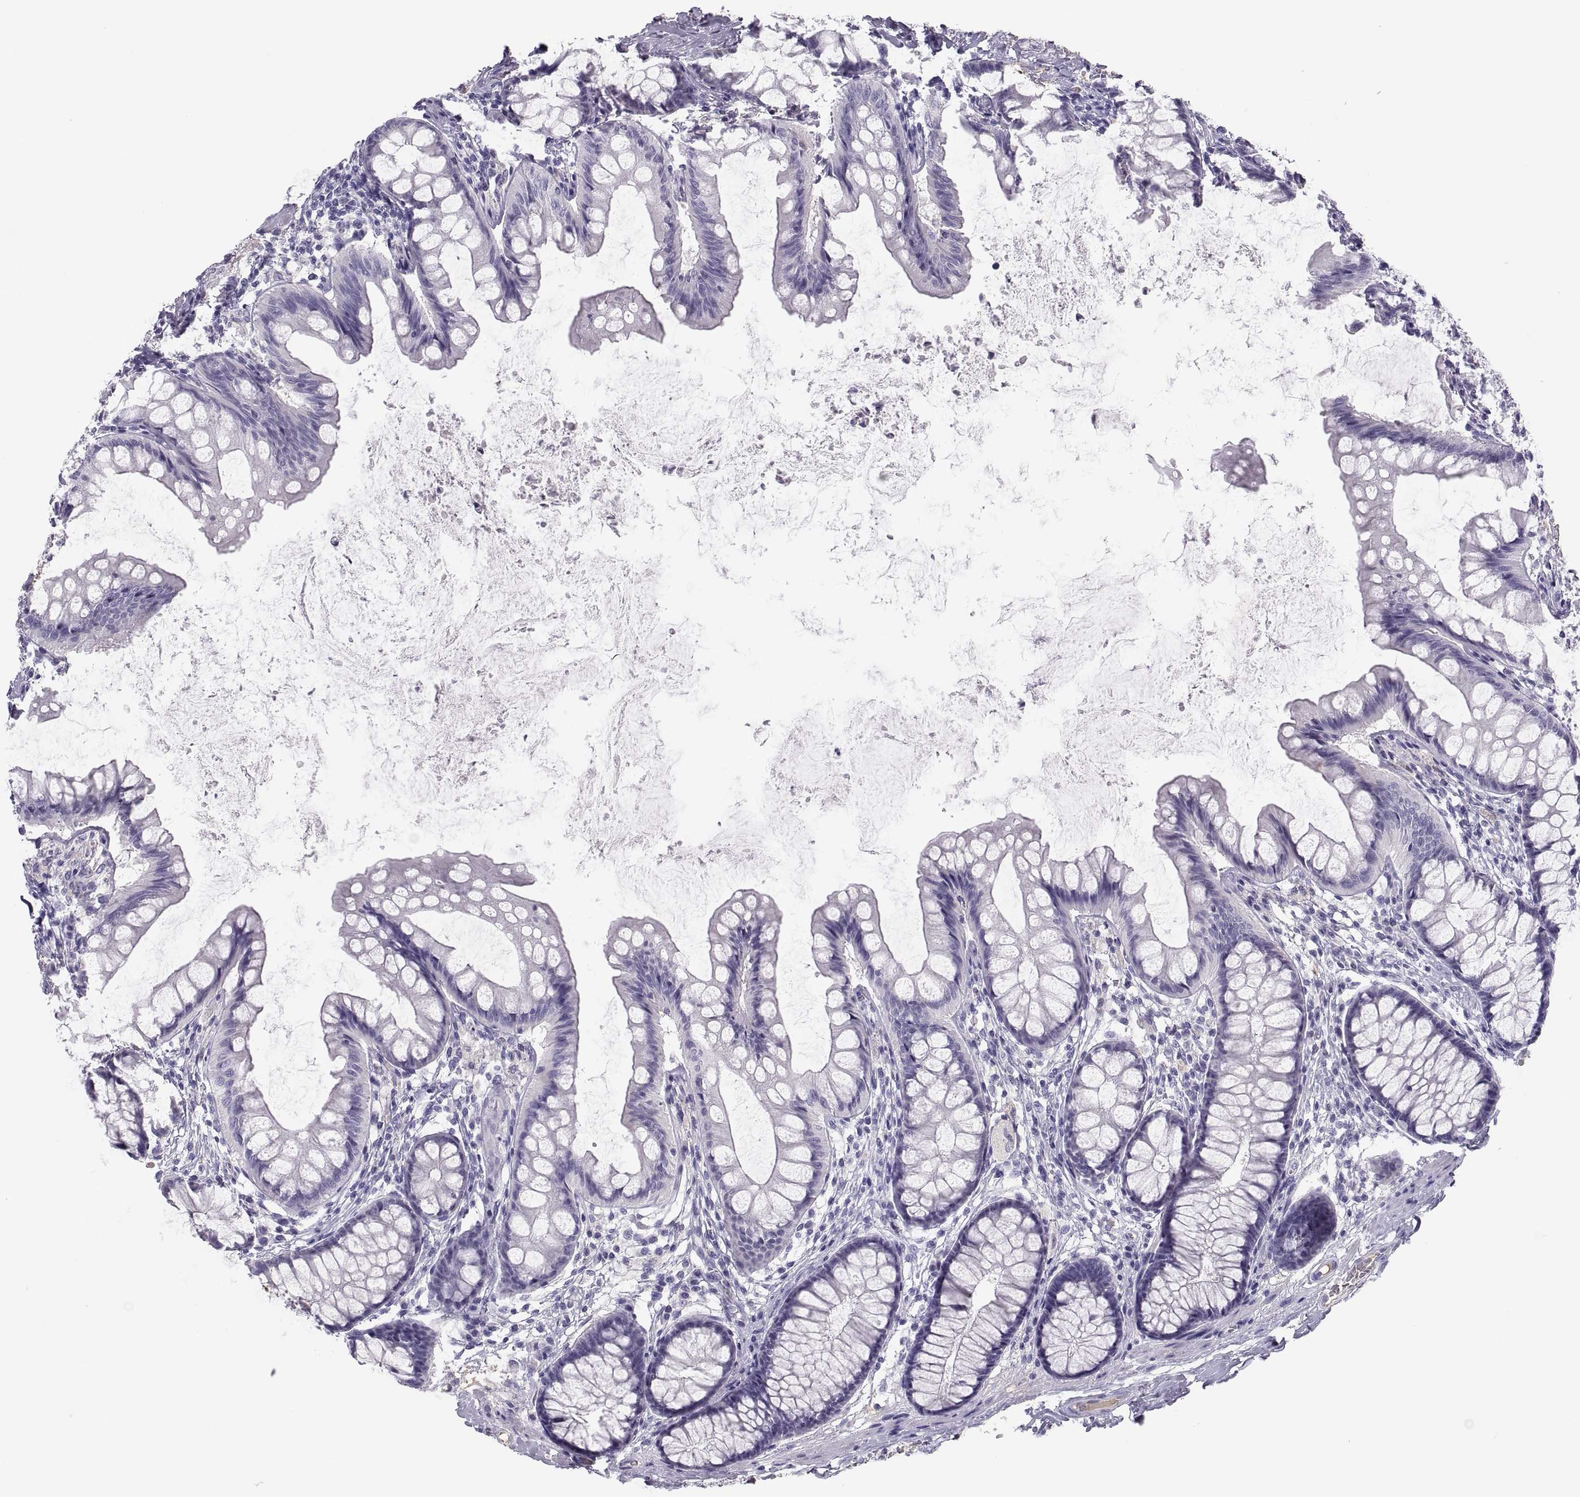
{"staining": {"intensity": "negative", "quantity": "none", "location": "none"}, "tissue": "colon", "cell_type": "Endothelial cells", "image_type": "normal", "snomed": [{"axis": "morphology", "description": "Normal tissue, NOS"}, {"axis": "topography", "description": "Colon"}], "caption": "Immunohistochemistry (IHC) histopathology image of benign human colon stained for a protein (brown), which exhibits no staining in endothelial cells. (DAB (3,3'-diaminobenzidine) immunohistochemistry (IHC), high magnification).", "gene": "MAGEB2", "patient": {"sex": "female", "age": 65}}